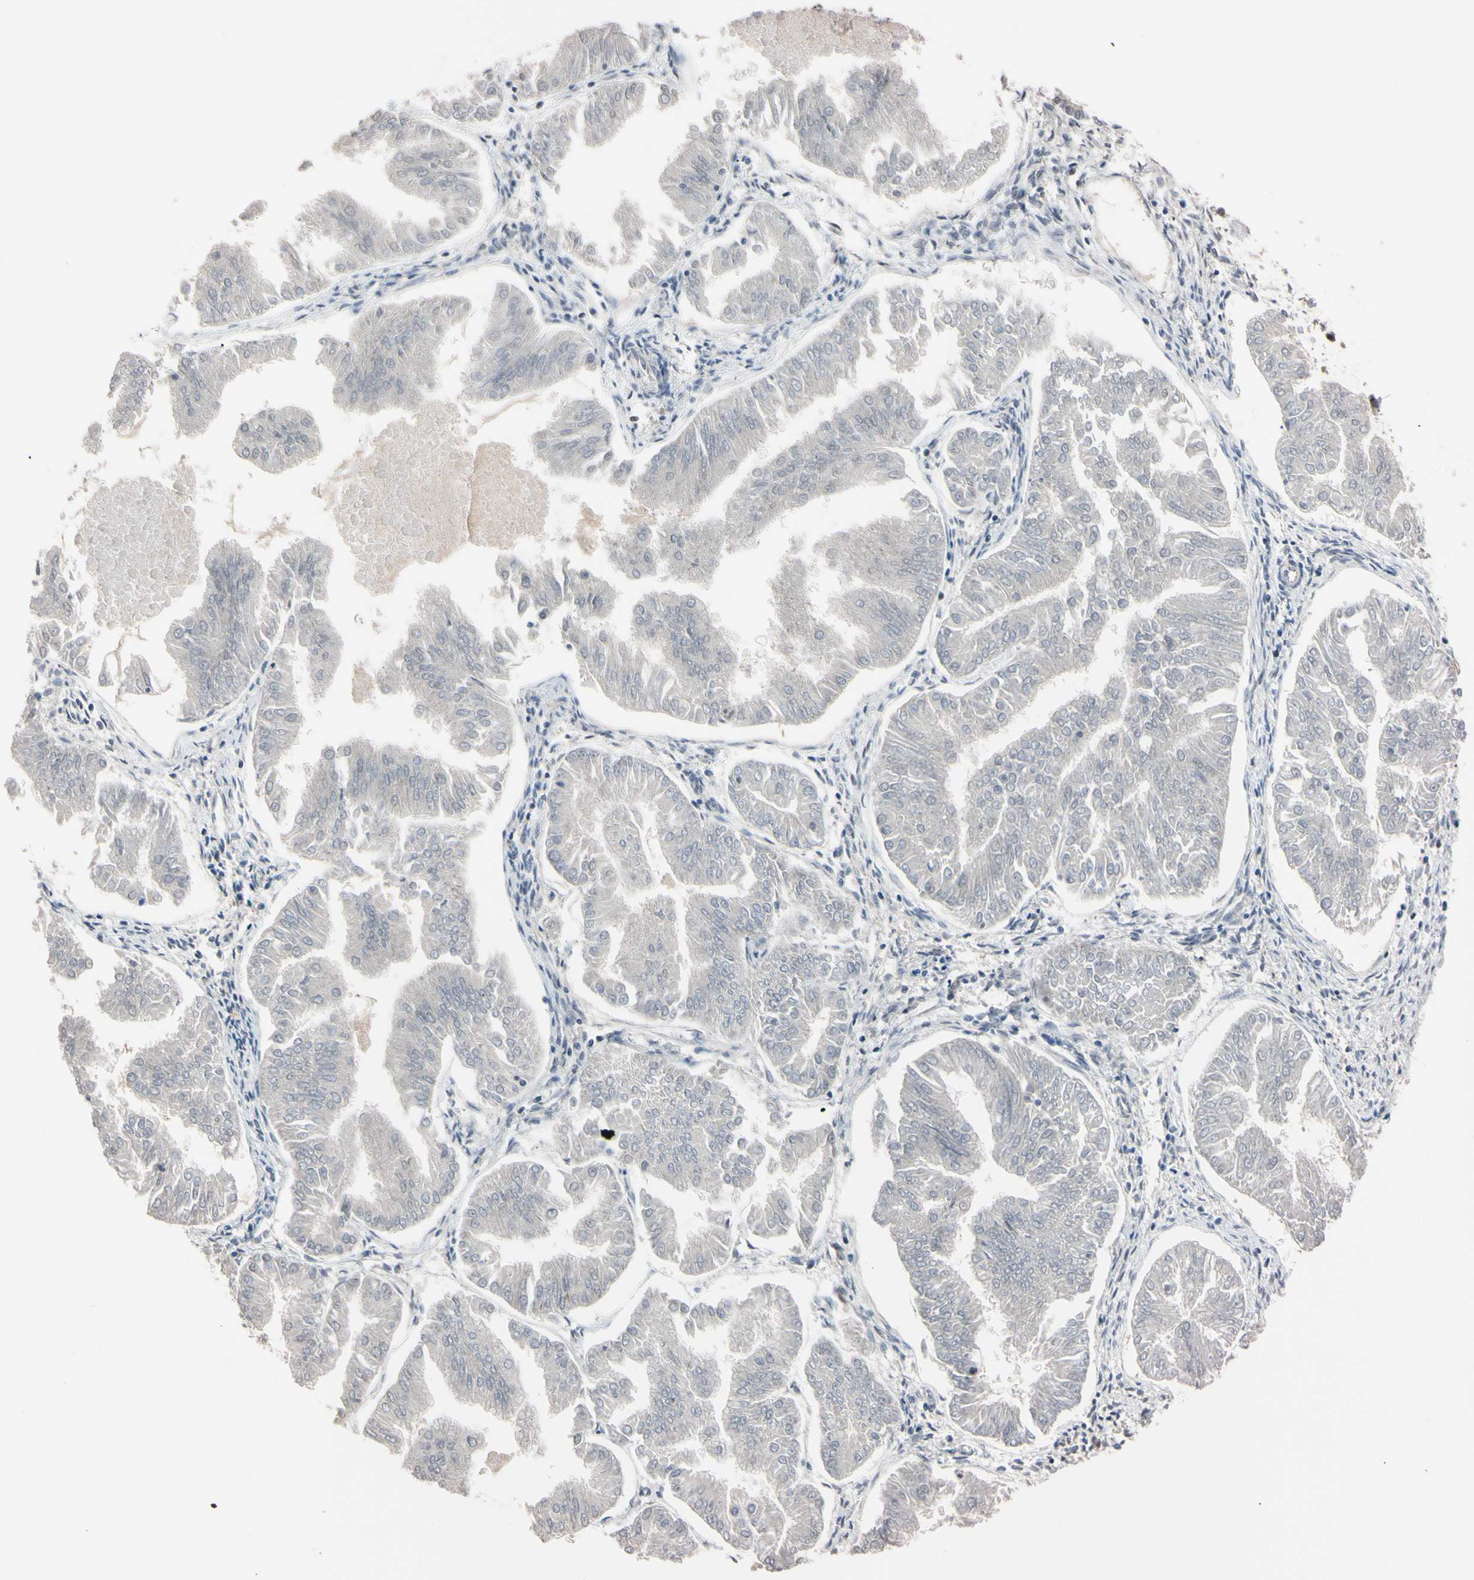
{"staining": {"intensity": "negative", "quantity": "none", "location": "none"}, "tissue": "endometrial cancer", "cell_type": "Tumor cells", "image_type": "cancer", "snomed": [{"axis": "morphology", "description": "Adenocarcinoma, NOS"}, {"axis": "topography", "description": "Endometrium"}], "caption": "Immunohistochemical staining of endometrial cancer (adenocarcinoma) displays no significant expression in tumor cells. (Immunohistochemistry, brightfield microscopy, high magnification).", "gene": "UBE2I", "patient": {"sex": "female", "age": 53}}